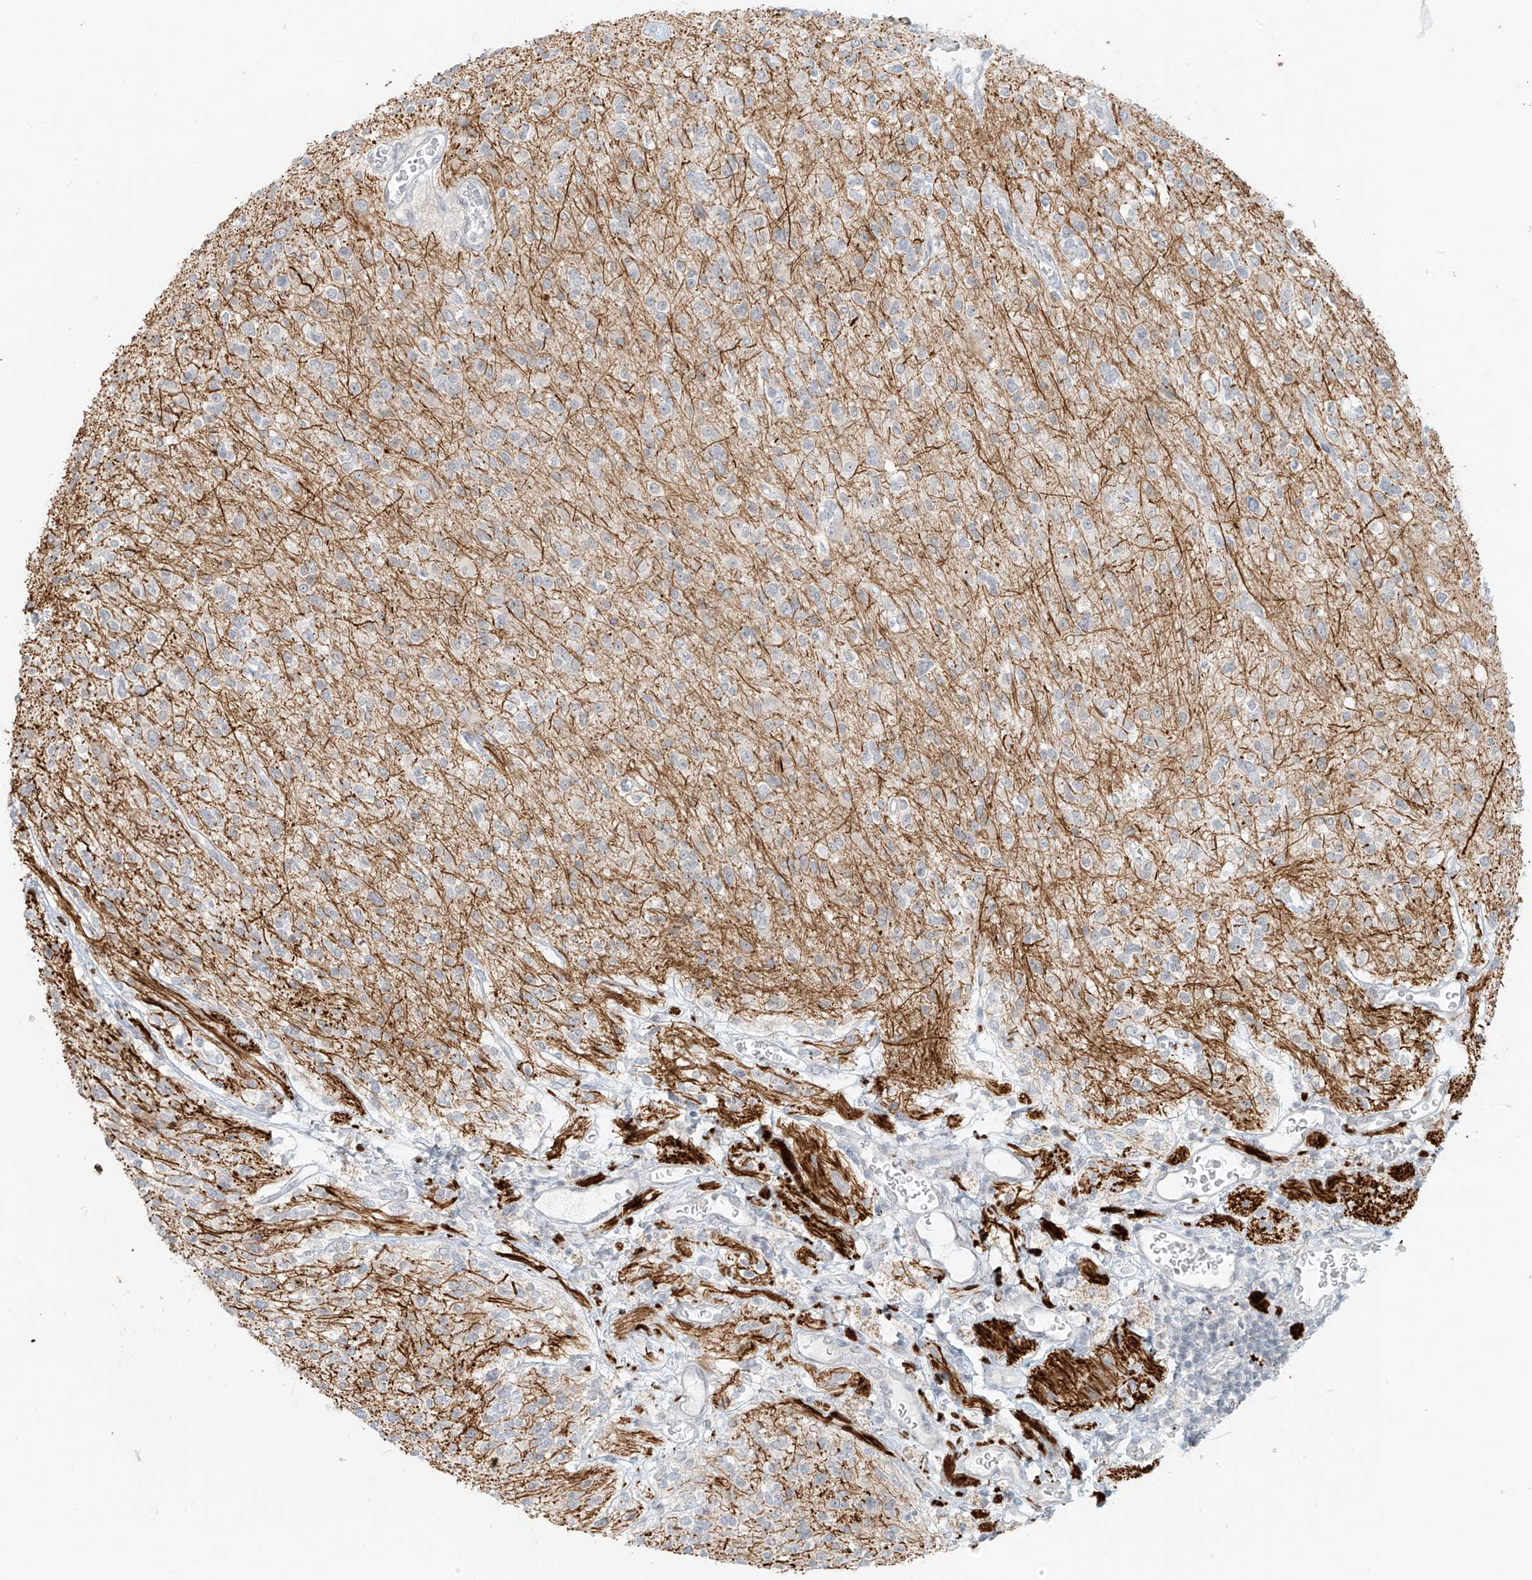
{"staining": {"intensity": "negative", "quantity": "none", "location": "none"}, "tissue": "glioma", "cell_type": "Tumor cells", "image_type": "cancer", "snomed": [{"axis": "morphology", "description": "Glioma, malignant, High grade"}, {"axis": "topography", "description": "Brain"}], "caption": "High power microscopy micrograph of an immunohistochemistry (IHC) micrograph of high-grade glioma (malignant), revealing no significant staining in tumor cells. (Immunohistochemistry, brightfield microscopy, high magnification).", "gene": "OSBPL7", "patient": {"sex": "male", "age": 34}}